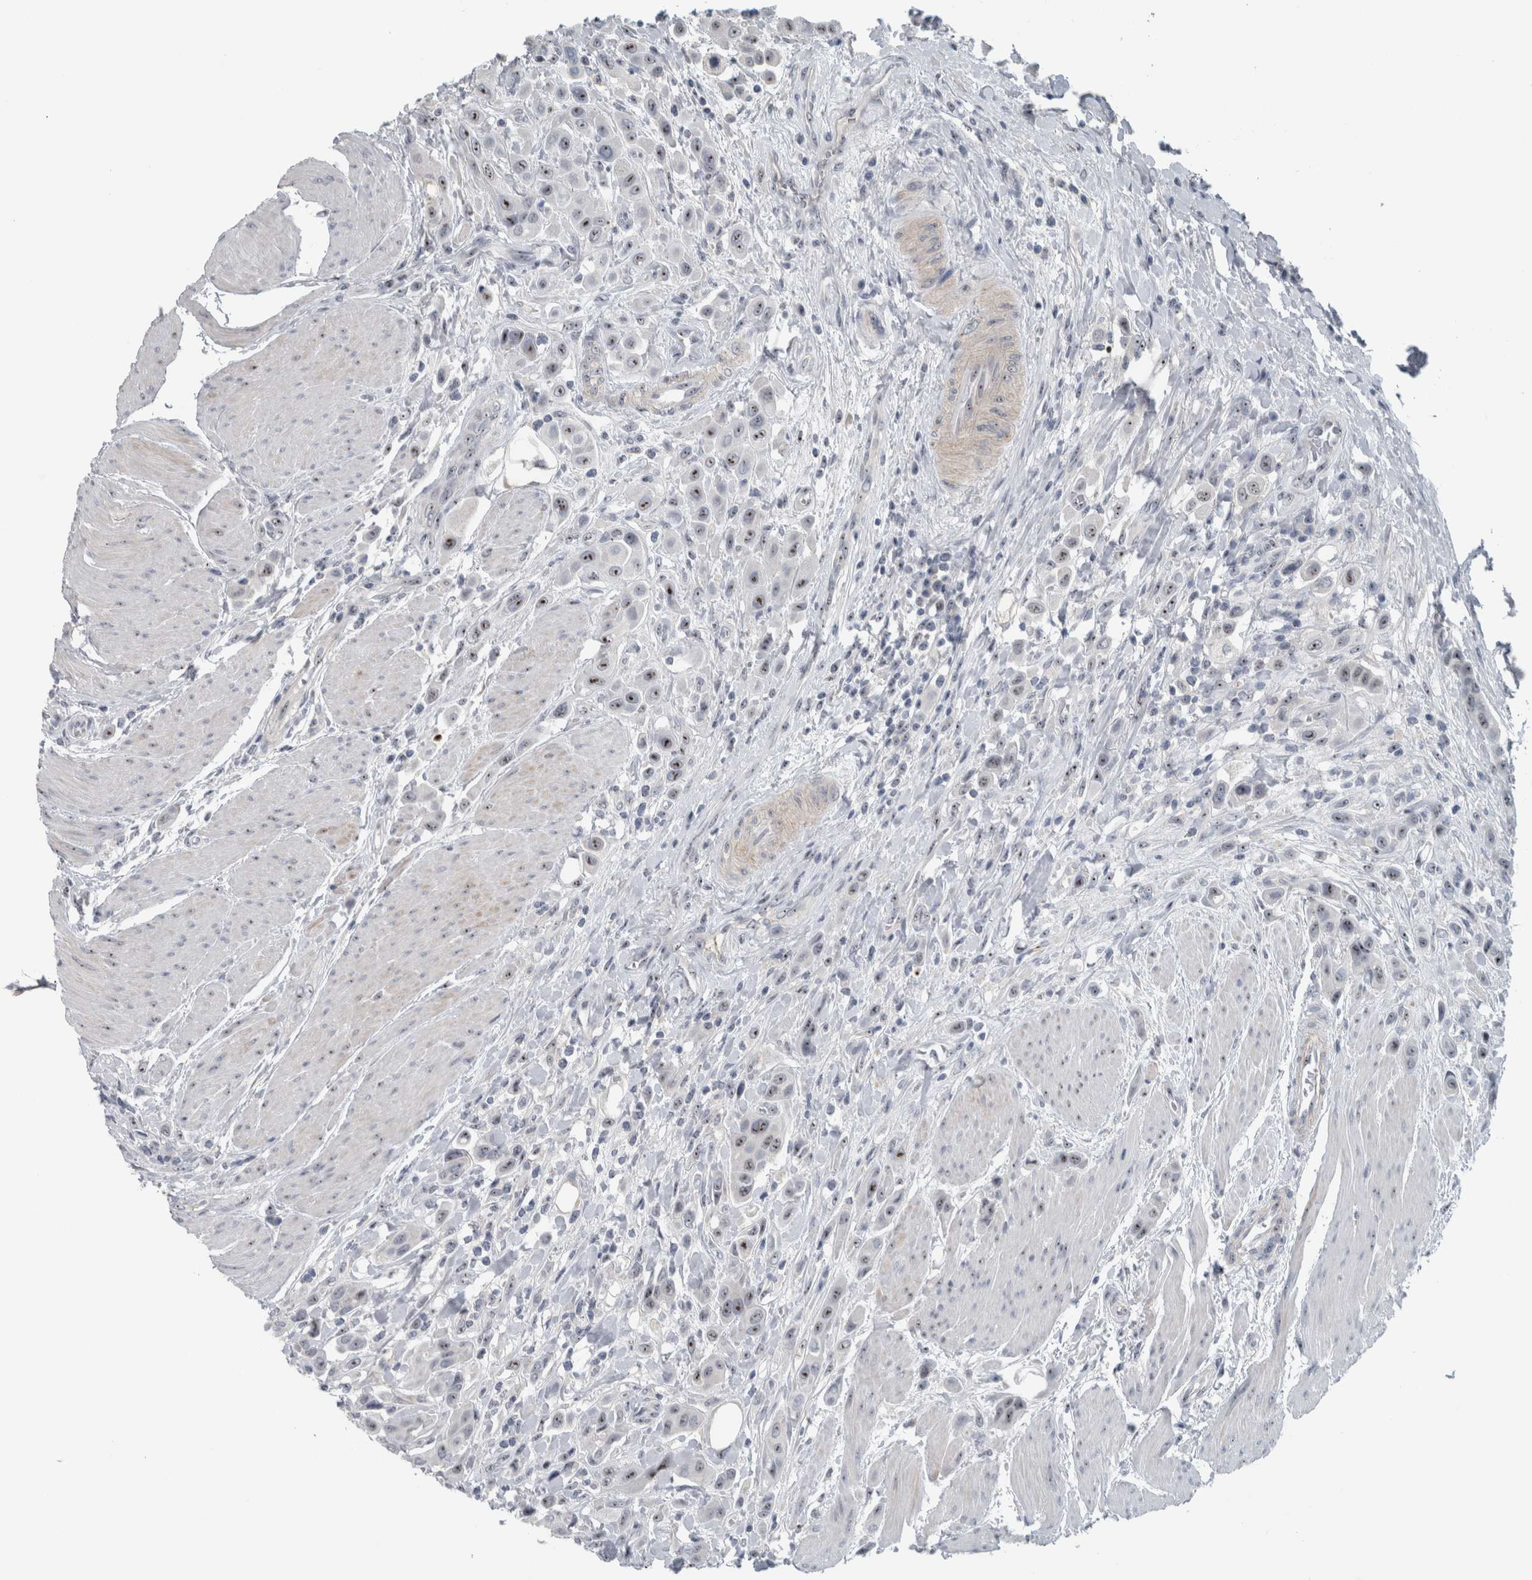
{"staining": {"intensity": "weak", "quantity": ">75%", "location": "nuclear"}, "tissue": "urothelial cancer", "cell_type": "Tumor cells", "image_type": "cancer", "snomed": [{"axis": "morphology", "description": "Urothelial carcinoma, High grade"}, {"axis": "topography", "description": "Urinary bladder"}], "caption": "Urothelial cancer stained with a protein marker shows weak staining in tumor cells.", "gene": "UTP6", "patient": {"sex": "male", "age": 50}}